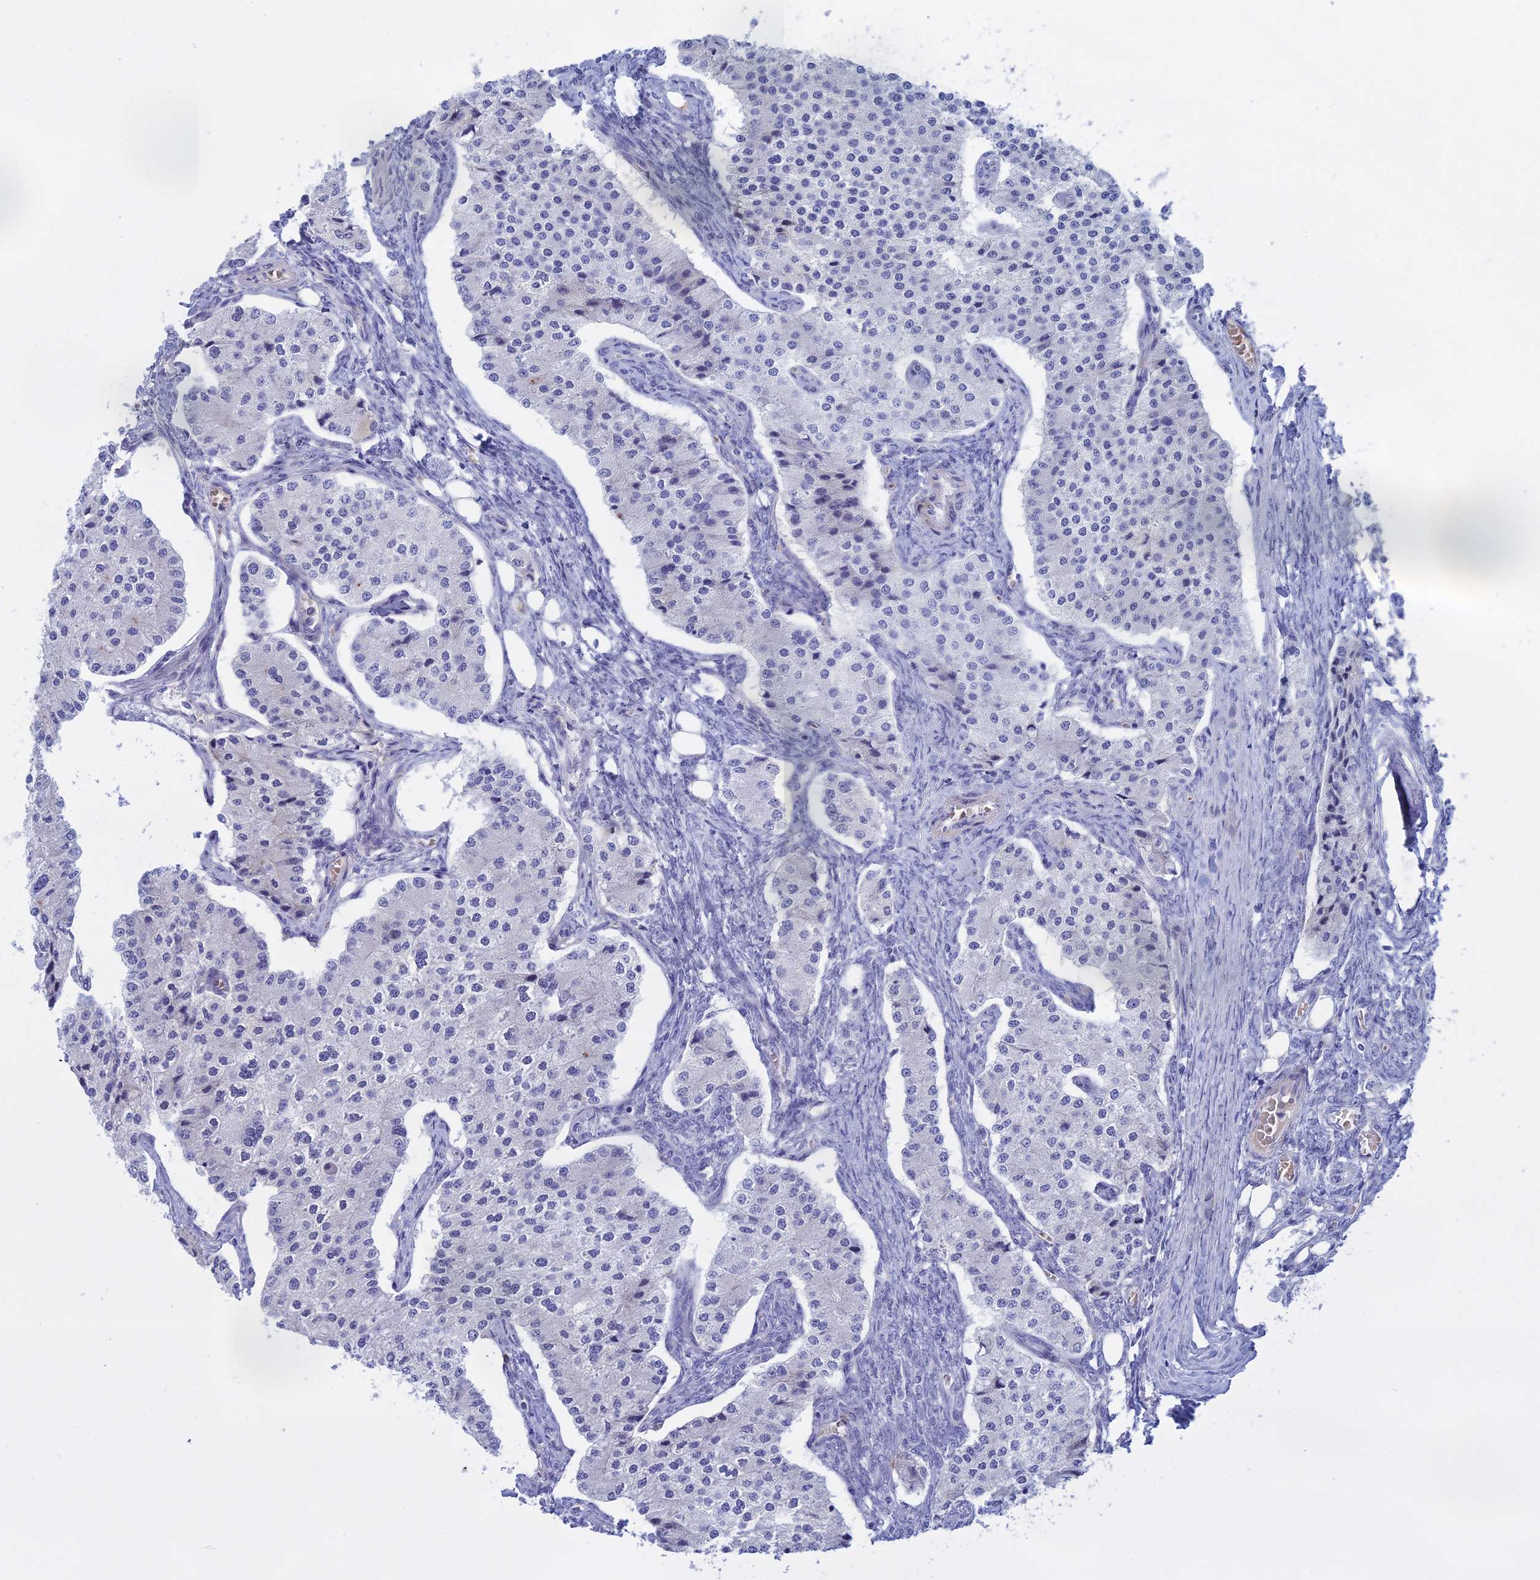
{"staining": {"intensity": "negative", "quantity": "none", "location": "none"}, "tissue": "carcinoid", "cell_type": "Tumor cells", "image_type": "cancer", "snomed": [{"axis": "morphology", "description": "Carcinoid, malignant, NOS"}, {"axis": "topography", "description": "Colon"}], "caption": "Tumor cells are negative for protein expression in human carcinoid. The staining is performed using DAB brown chromogen with nuclei counter-stained in using hematoxylin.", "gene": "SLC2A6", "patient": {"sex": "female", "age": 52}}